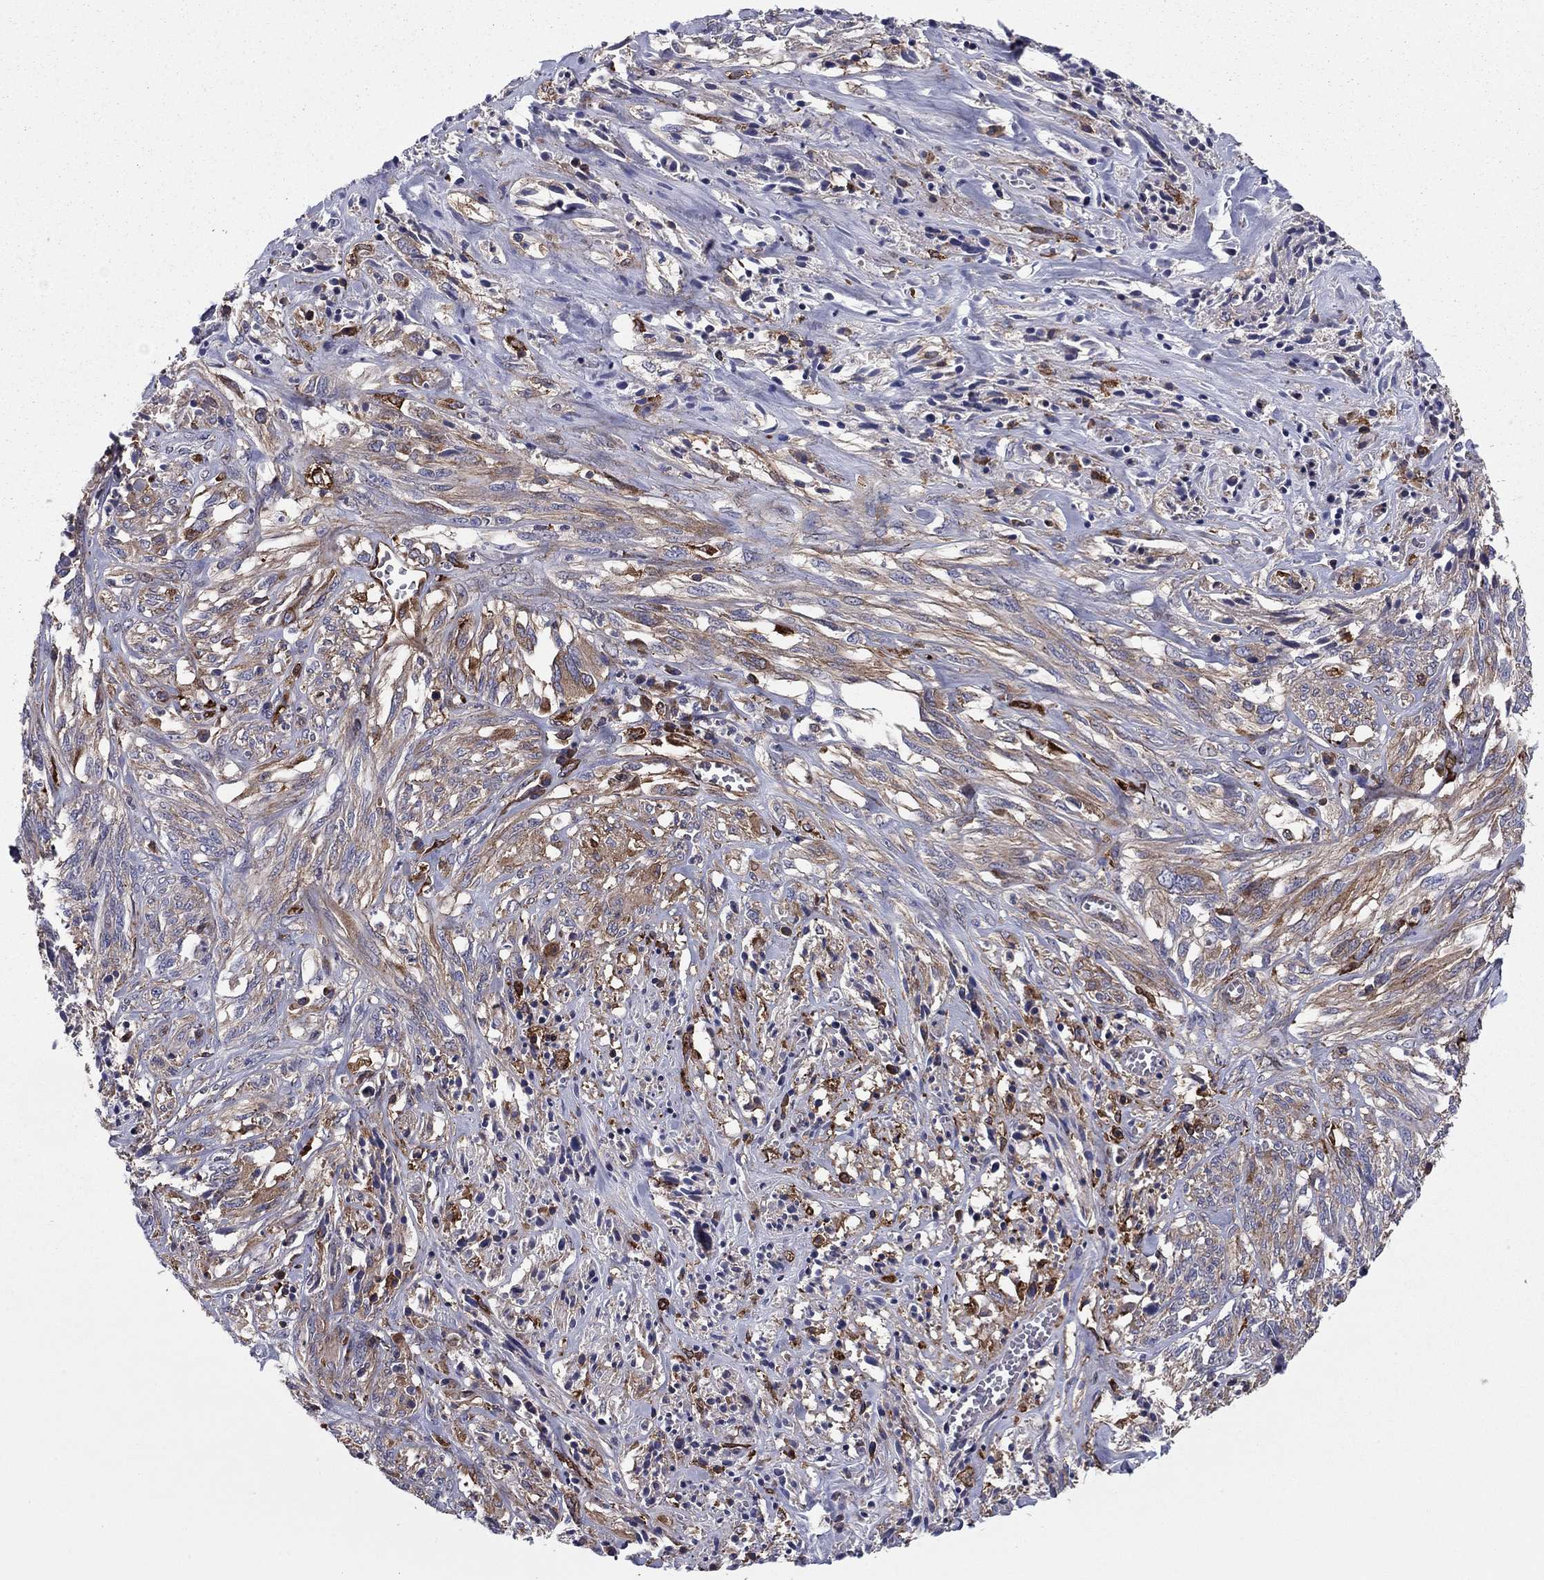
{"staining": {"intensity": "weak", "quantity": "25%-75%", "location": "cytoplasmic/membranous"}, "tissue": "melanoma", "cell_type": "Tumor cells", "image_type": "cancer", "snomed": [{"axis": "morphology", "description": "Malignant melanoma, NOS"}, {"axis": "topography", "description": "Skin"}], "caption": "Immunohistochemical staining of melanoma shows low levels of weak cytoplasmic/membranous staining in approximately 25%-75% of tumor cells. The protein is stained brown, and the nuclei are stained in blue (DAB (3,3'-diaminobenzidine) IHC with brightfield microscopy, high magnification).", "gene": "EHBP1L1", "patient": {"sex": "female", "age": 91}}